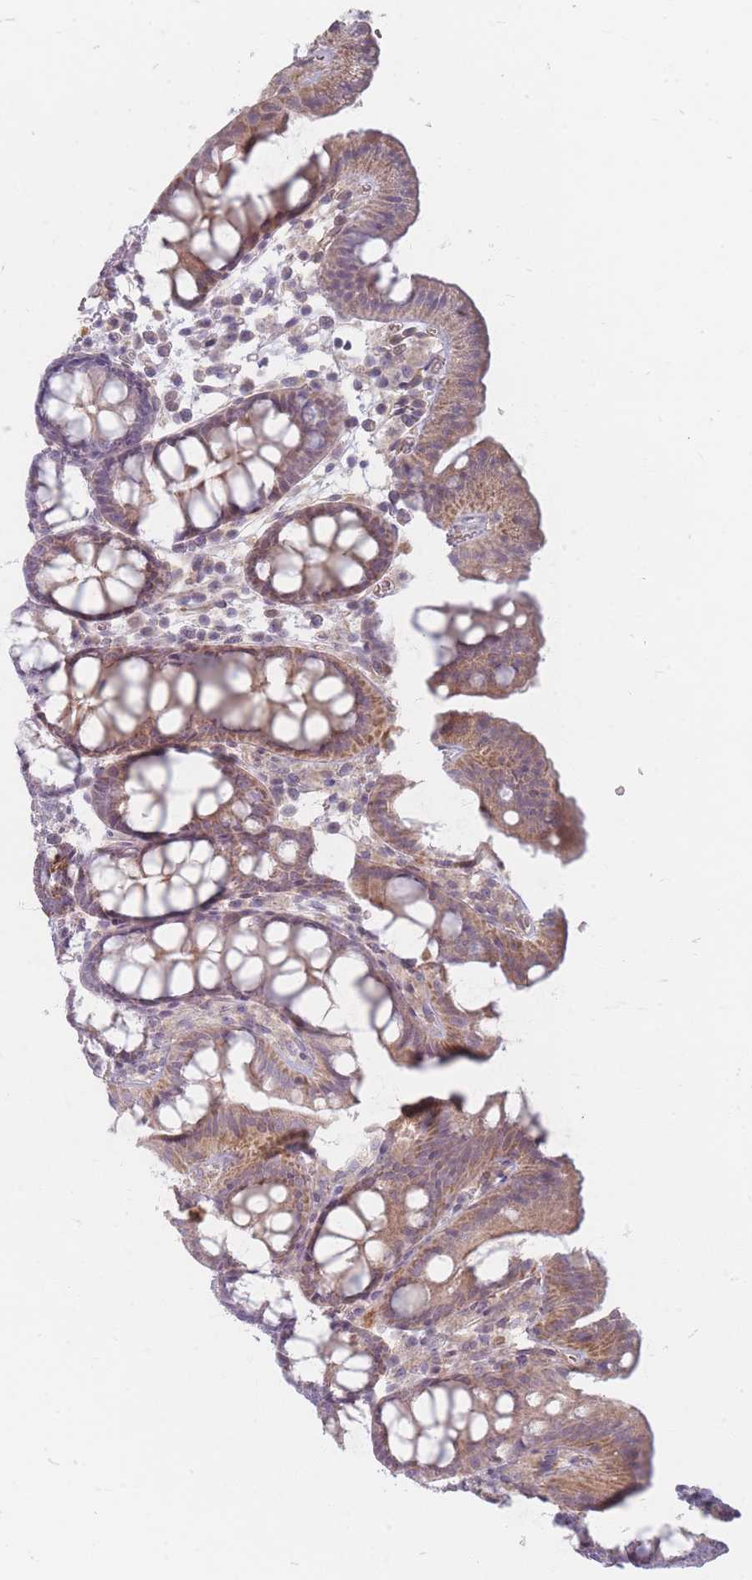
{"staining": {"intensity": "moderate", "quantity": ">75%", "location": "cytoplasmic/membranous"}, "tissue": "colon", "cell_type": "Endothelial cells", "image_type": "normal", "snomed": [{"axis": "morphology", "description": "Normal tissue, NOS"}, {"axis": "topography", "description": "Colon"}], "caption": "Immunohistochemistry (IHC) image of normal colon stained for a protein (brown), which shows medium levels of moderate cytoplasmic/membranous positivity in about >75% of endothelial cells.", "gene": "CHCHD7", "patient": {"sex": "male", "age": 75}}